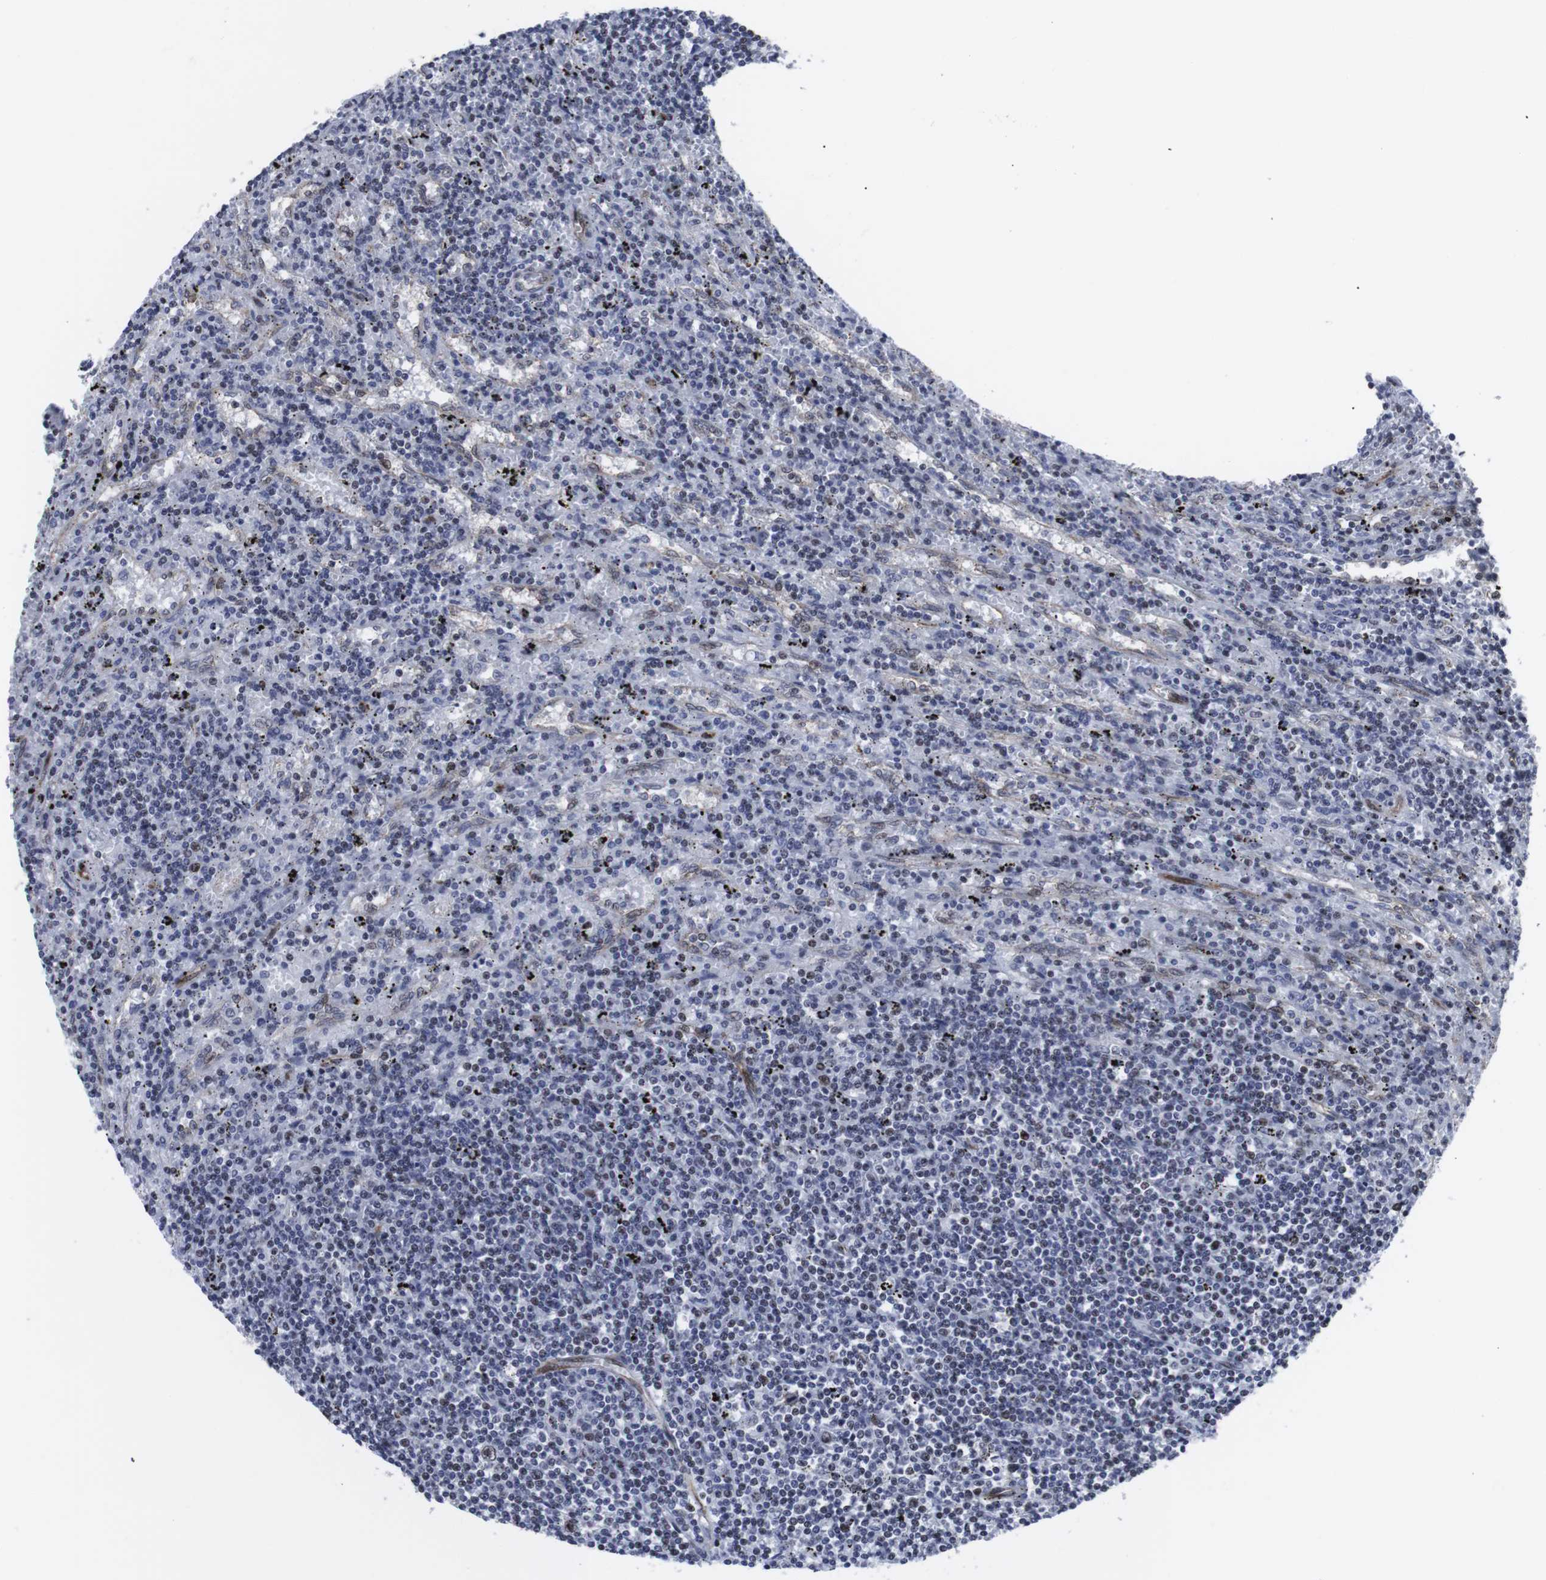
{"staining": {"intensity": "weak", "quantity": "25%-75%", "location": "nuclear"}, "tissue": "lymphoma", "cell_type": "Tumor cells", "image_type": "cancer", "snomed": [{"axis": "morphology", "description": "Malignant lymphoma, non-Hodgkin's type, Low grade"}, {"axis": "topography", "description": "Spleen"}], "caption": "A histopathology image of lymphoma stained for a protein exhibits weak nuclear brown staining in tumor cells. The staining was performed using DAB (3,3'-diaminobenzidine) to visualize the protein expression in brown, while the nuclei were stained in blue with hematoxylin (Magnification: 20x).", "gene": "MLH1", "patient": {"sex": "male", "age": 76}}